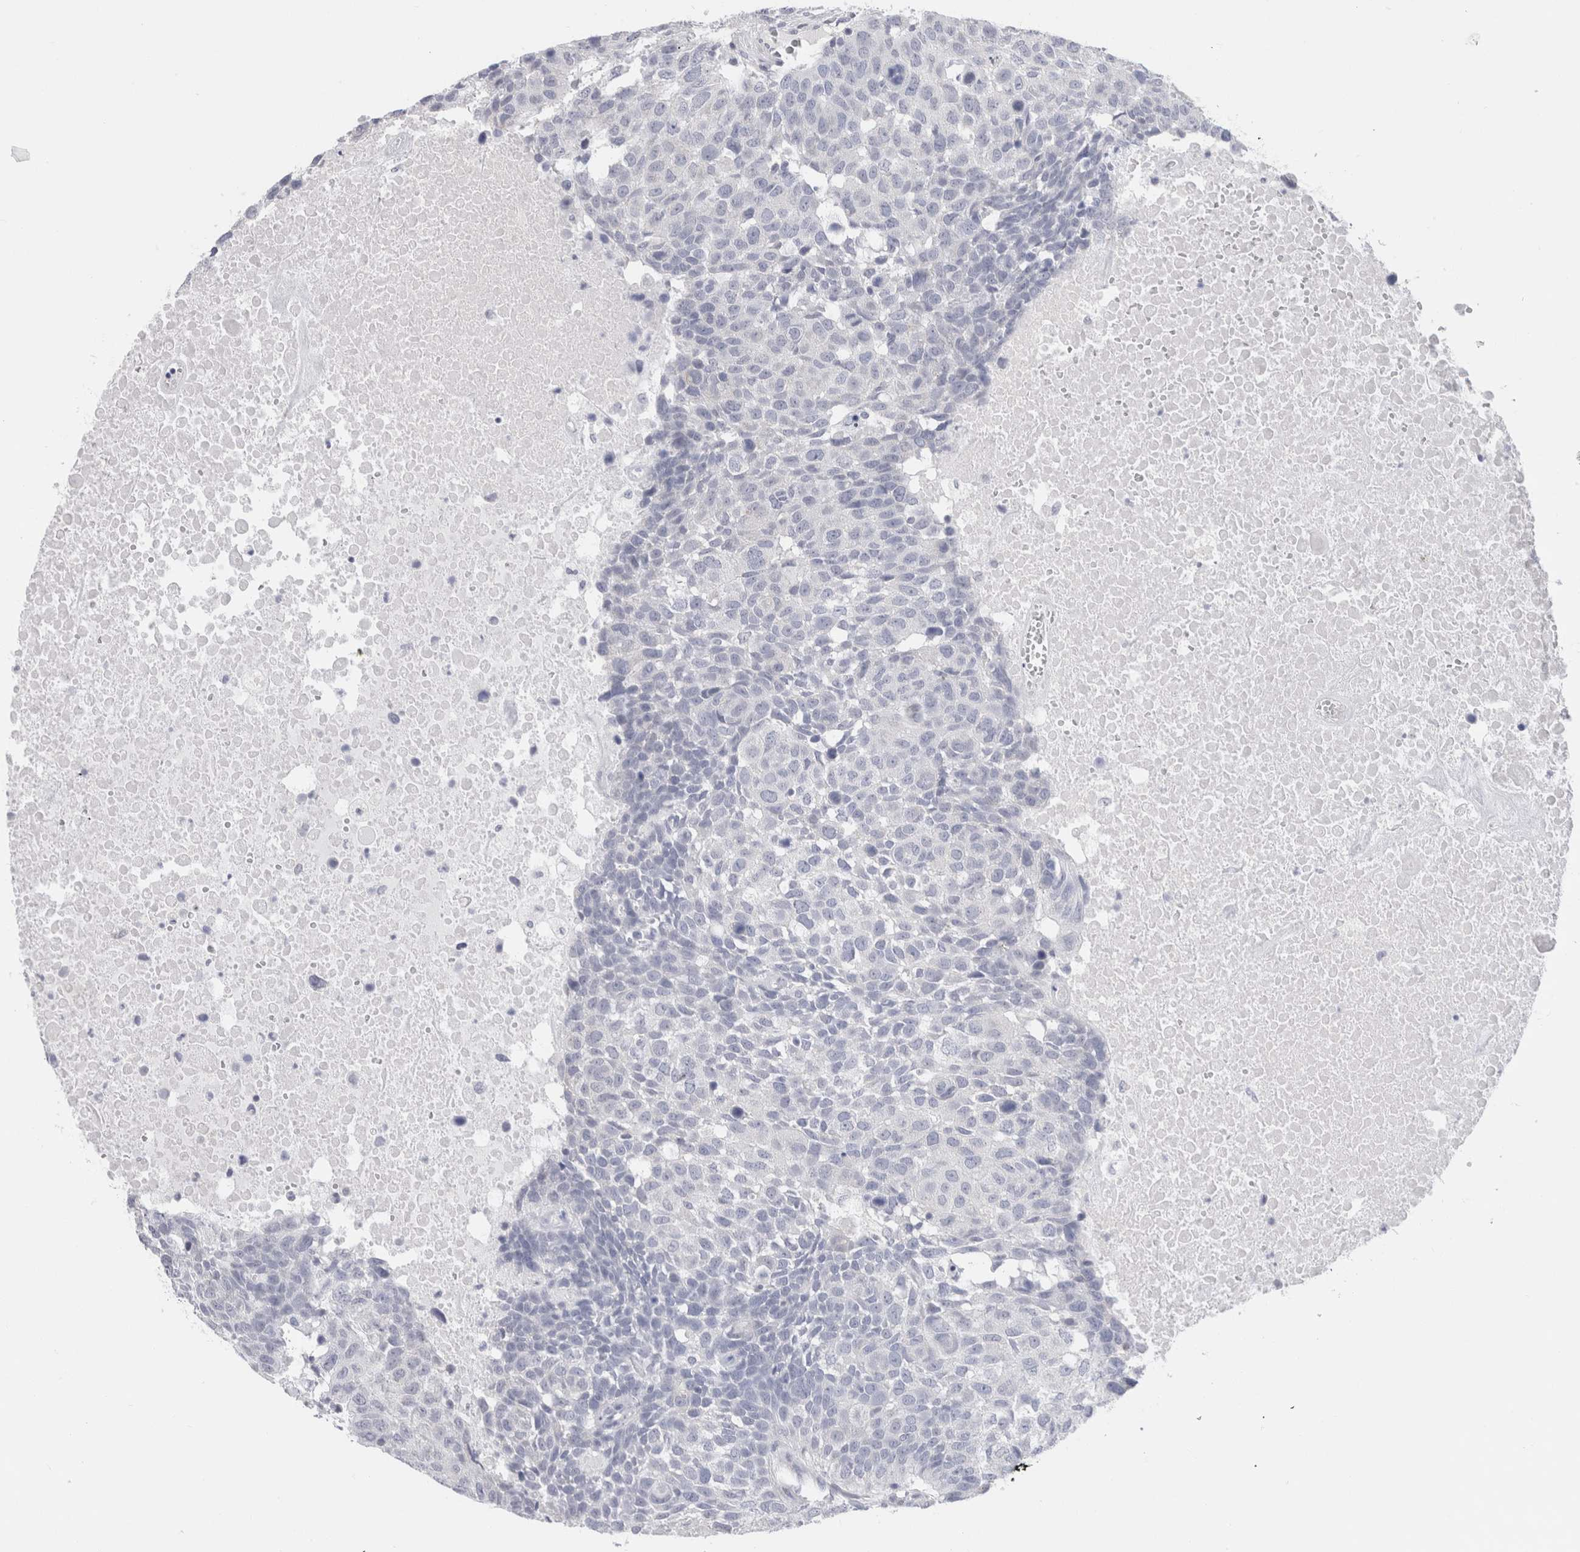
{"staining": {"intensity": "negative", "quantity": "none", "location": "none"}, "tissue": "head and neck cancer", "cell_type": "Tumor cells", "image_type": "cancer", "snomed": [{"axis": "morphology", "description": "Squamous cell carcinoma, NOS"}, {"axis": "topography", "description": "Head-Neck"}], "caption": "IHC photomicrograph of head and neck squamous cell carcinoma stained for a protein (brown), which shows no positivity in tumor cells.", "gene": "C9orf50", "patient": {"sex": "male", "age": 66}}